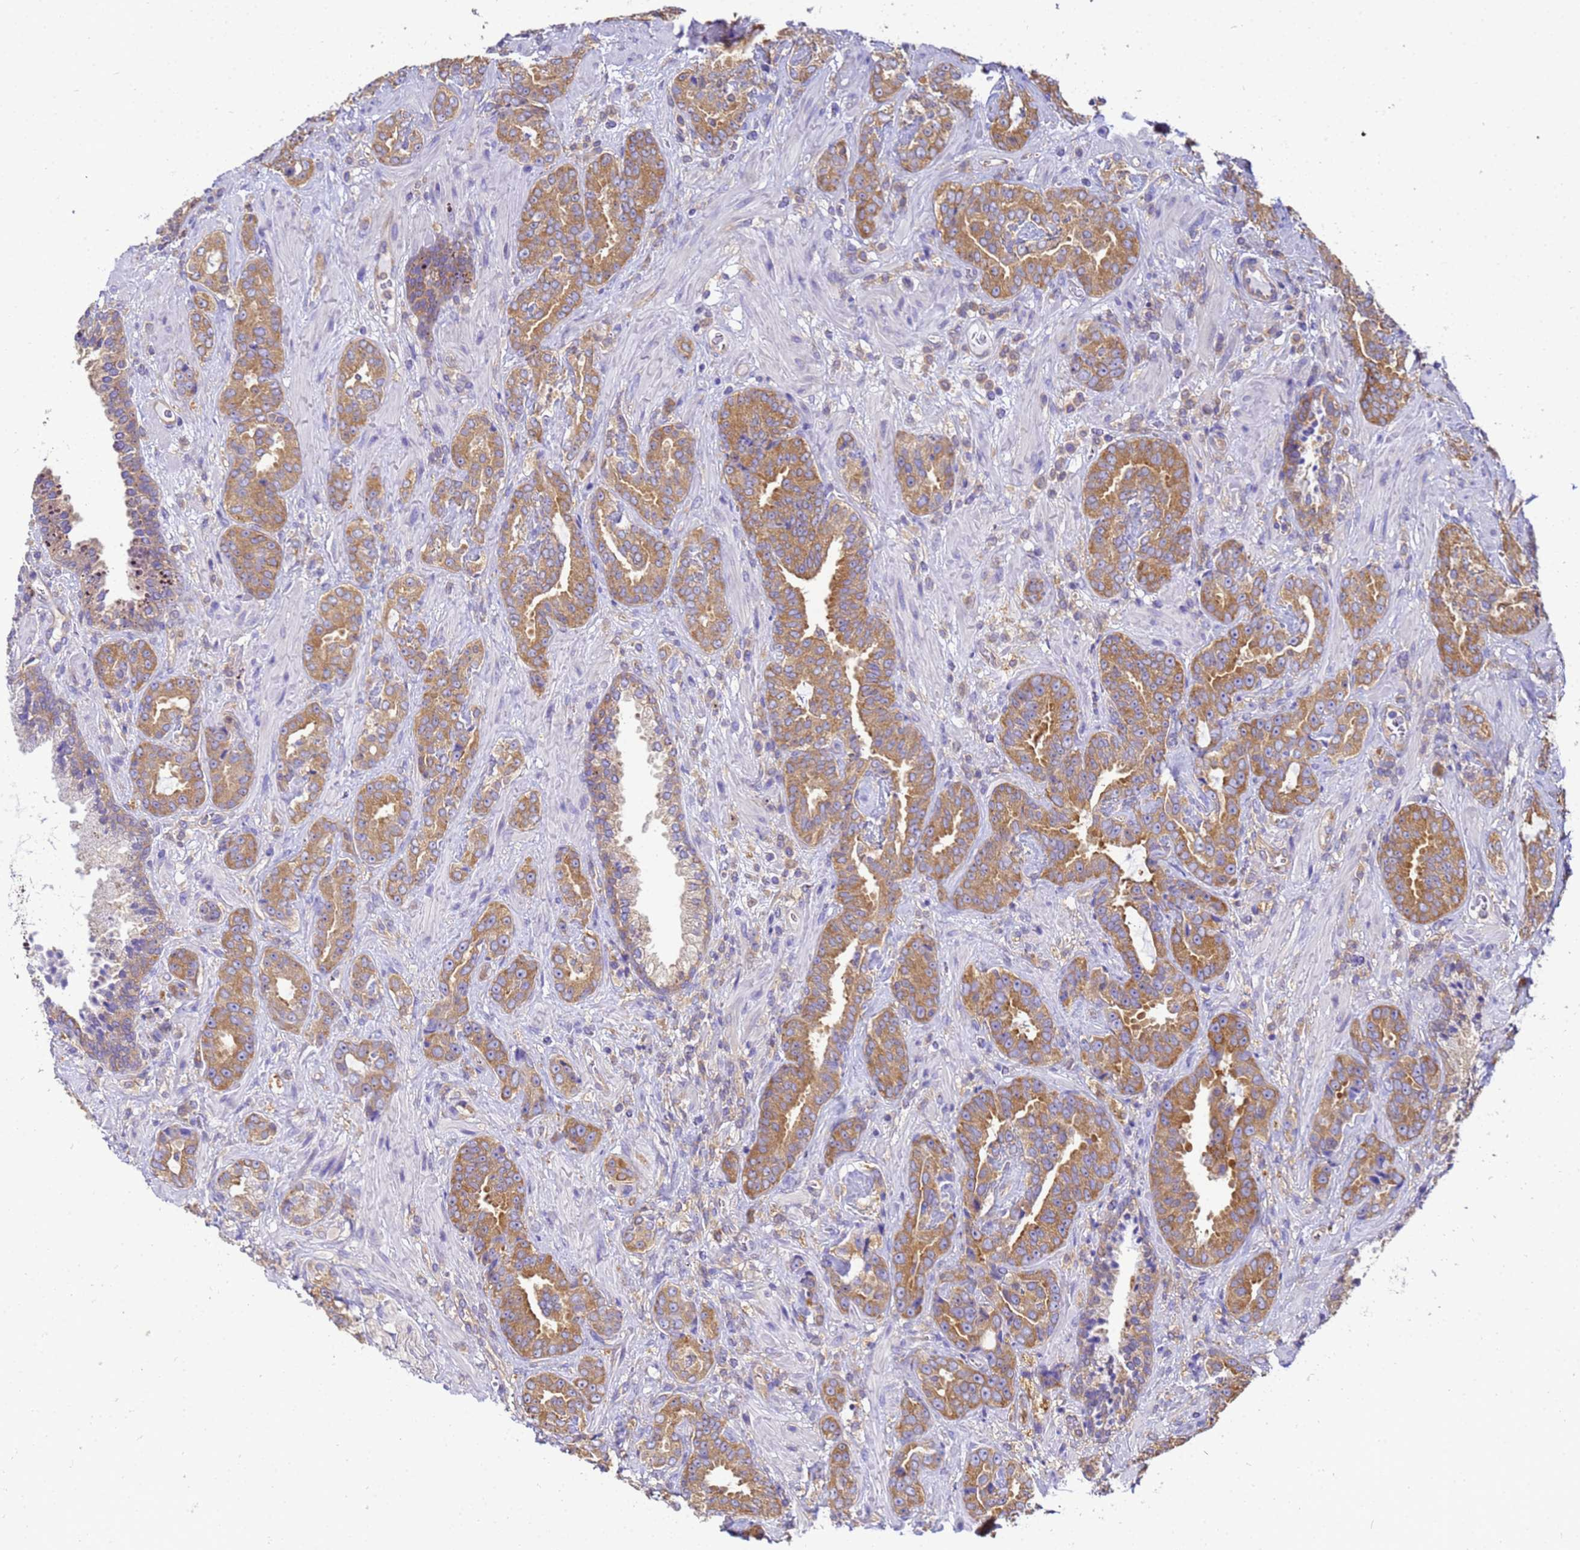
{"staining": {"intensity": "moderate", "quantity": ">75%", "location": "cytoplasmic/membranous"}, "tissue": "prostate cancer", "cell_type": "Tumor cells", "image_type": "cancer", "snomed": [{"axis": "morphology", "description": "Adenocarcinoma, High grade"}, {"axis": "topography", "description": "Prostate"}], "caption": "Protein expression analysis of prostate adenocarcinoma (high-grade) reveals moderate cytoplasmic/membranous positivity in about >75% of tumor cells.", "gene": "NARS1", "patient": {"sex": "male", "age": 71}}